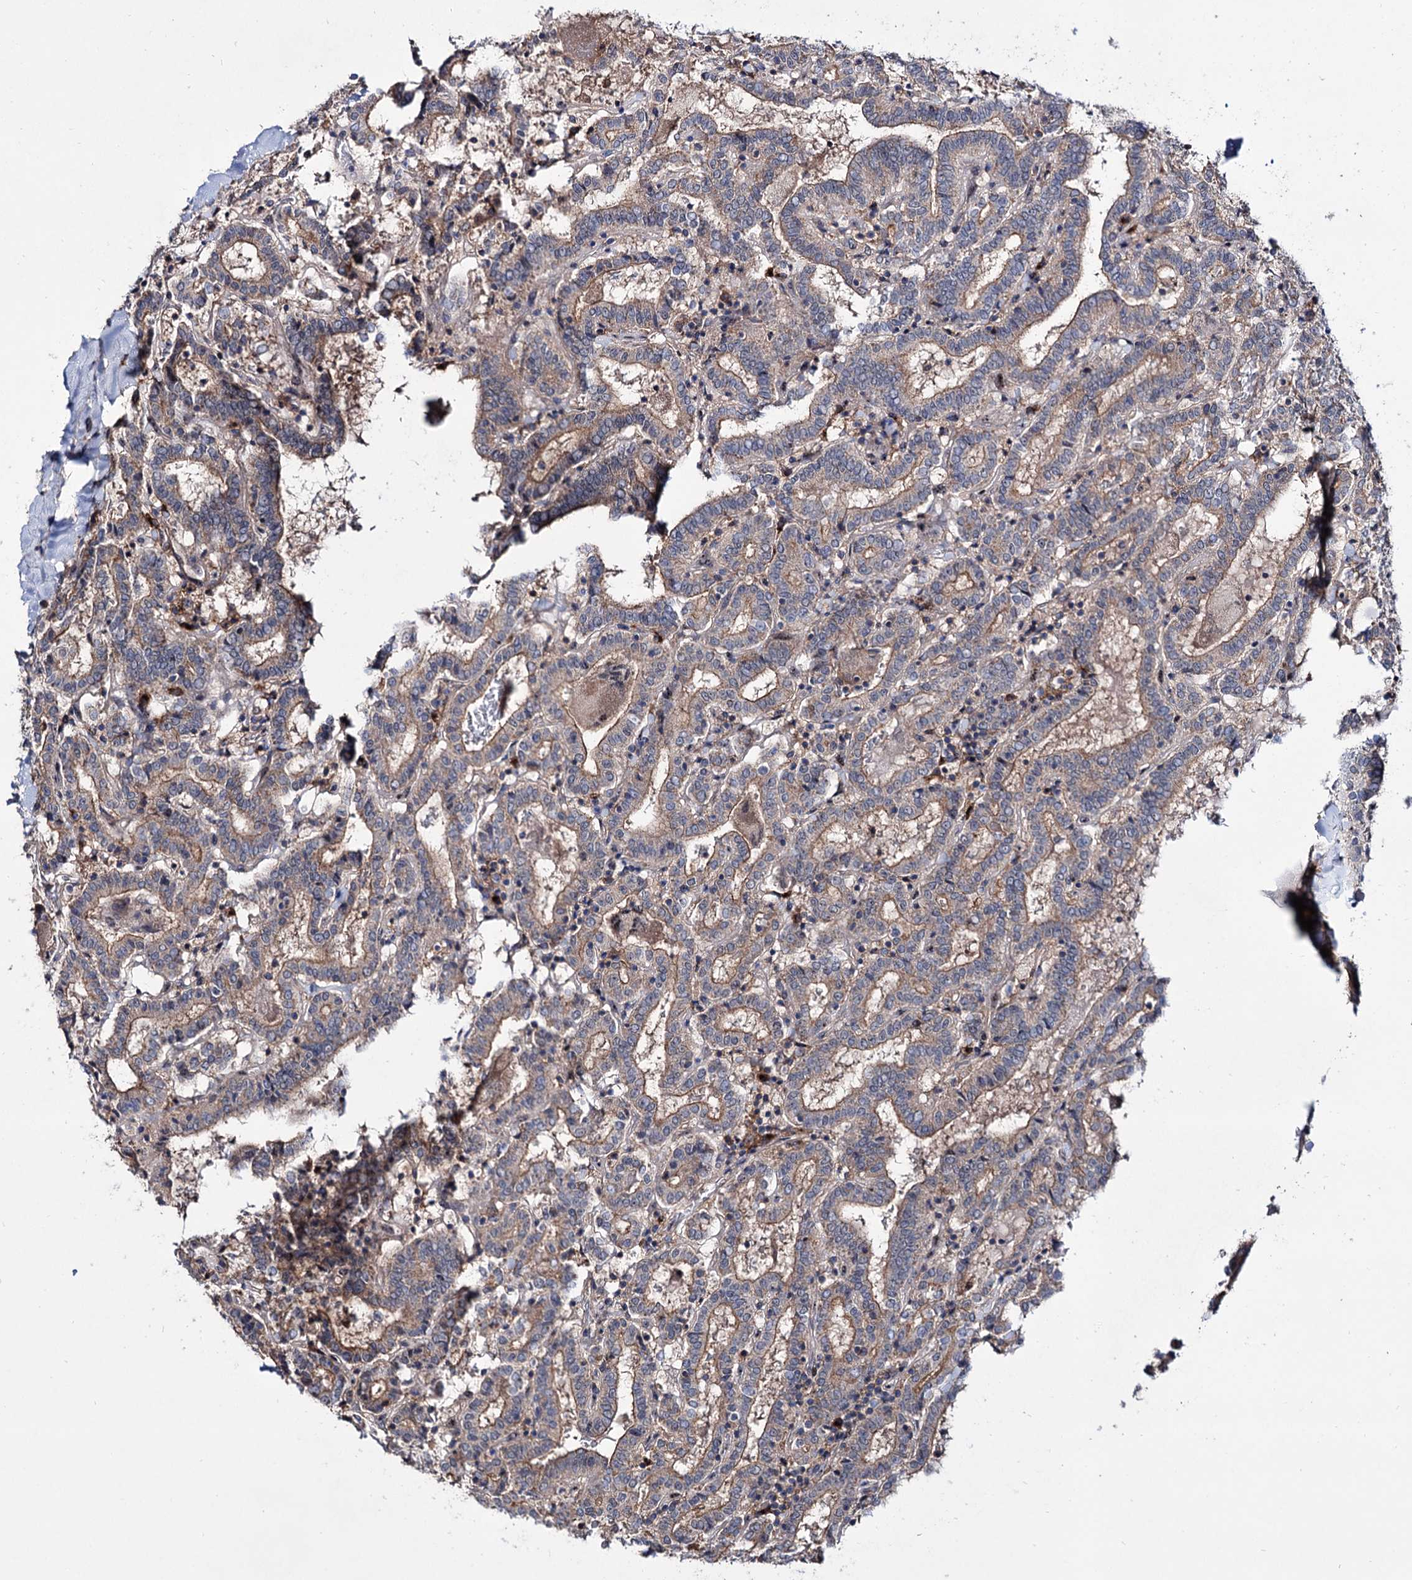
{"staining": {"intensity": "weak", "quantity": "25%-75%", "location": "cytoplasmic/membranous"}, "tissue": "thyroid cancer", "cell_type": "Tumor cells", "image_type": "cancer", "snomed": [{"axis": "morphology", "description": "Papillary adenocarcinoma, NOS"}, {"axis": "topography", "description": "Thyroid gland"}], "caption": "A low amount of weak cytoplasmic/membranous staining is appreciated in approximately 25%-75% of tumor cells in thyroid cancer (papillary adenocarcinoma) tissue.", "gene": "SEC24A", "patient": {"sex": "female", "age": 72}}